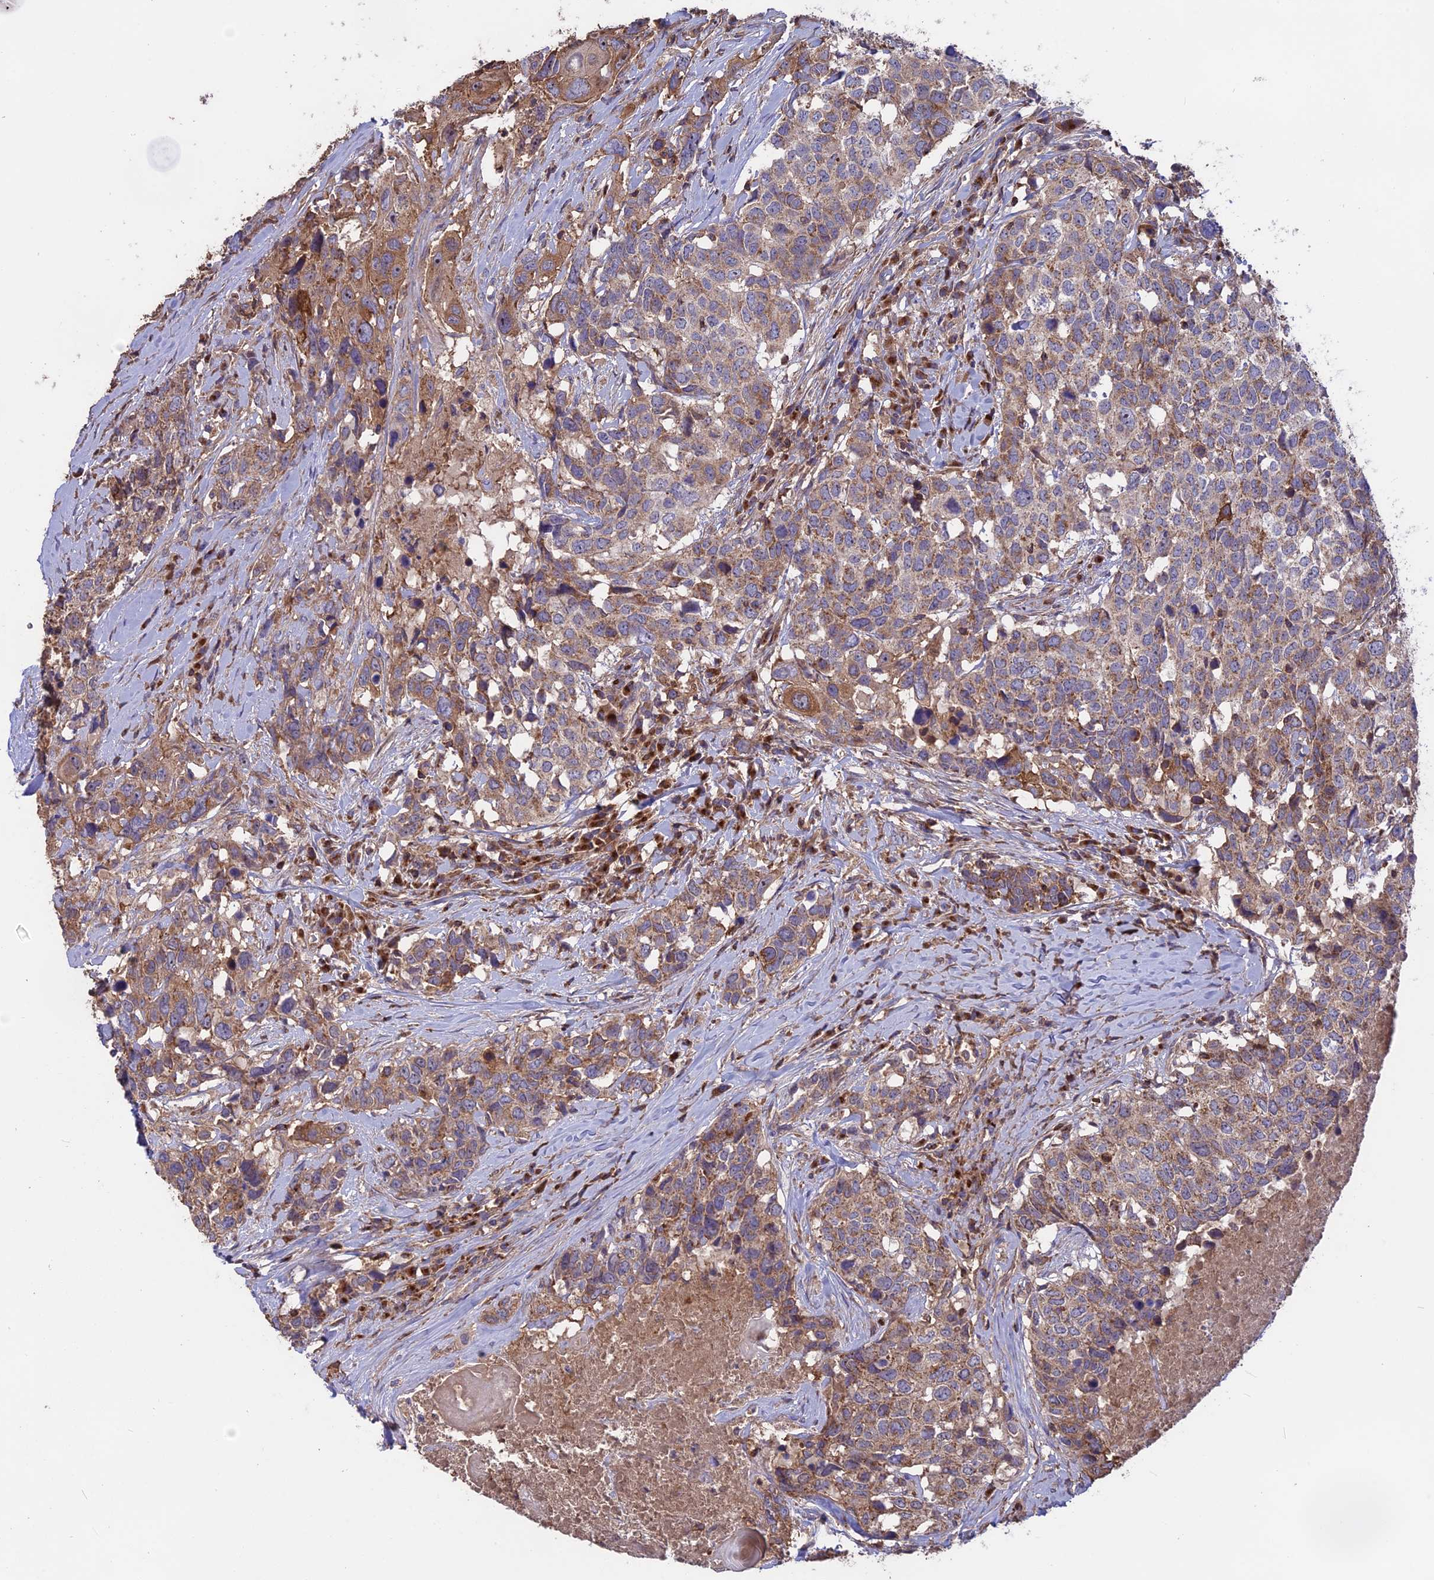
{"staining": {"intensity": "moderate", "quantity": ">75%", "location": "cytoplasmic/membranous"}, "tissue": "head and neck cancer", "cell_type": "Tumor cells", "image_type": "cancer", "snomed": [{"axis": "morphology", "description": "Squamous cell carcinoma, NOS"}, {"axis": "topography", "description": "Head-Neck"}], "caption": "This photomicrograph reveals immunohistochemistry (IHC) staining of squamous cell carcinoma (head and neck), with medium moderate cytoplasmic/membranous staining in approximately >75% of tumor cells.", "gene": "NUDT8", "patient": {"sex": "male", "age": 66}}